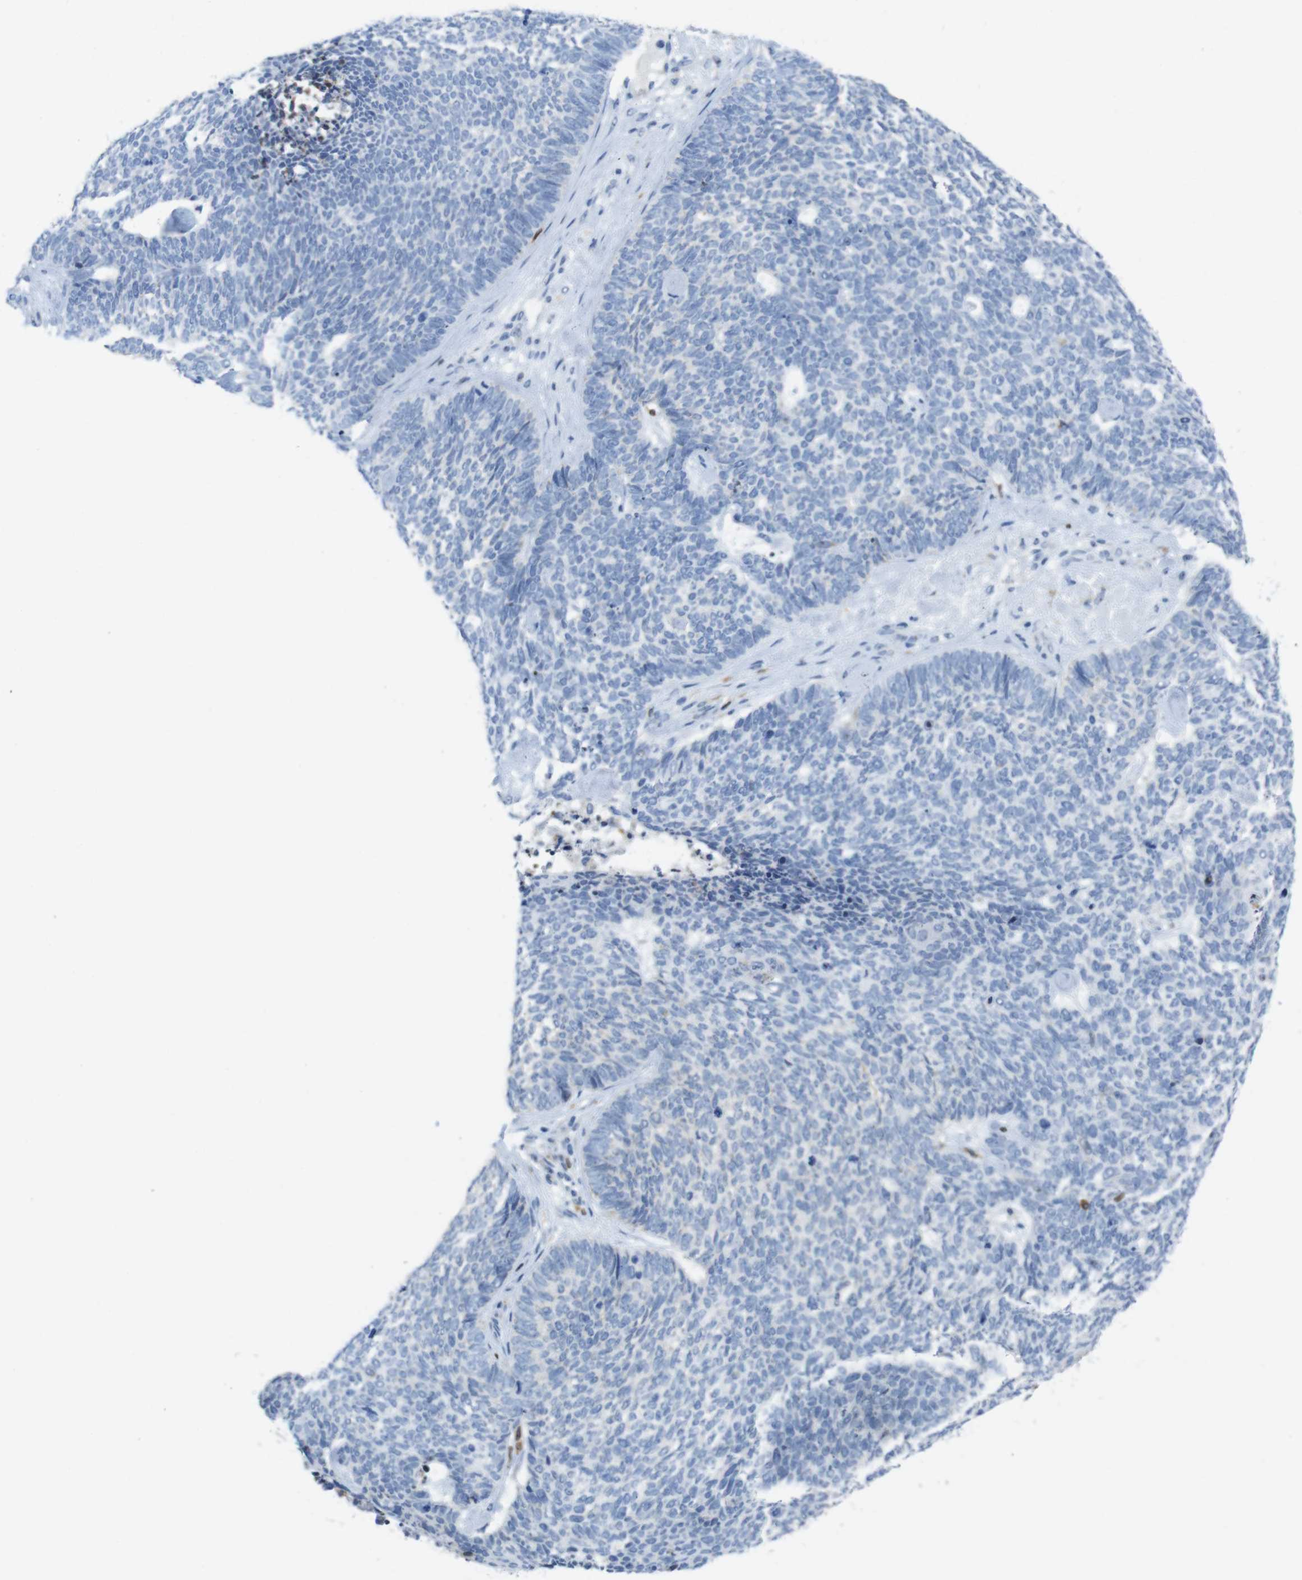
{"staining": {"intensity": "negative", "quantity": "none", "location": "none"}, "tissue": "skin cancer", "cell_type": "Tumor cells", "image_type": "cancer", "snomed": [{"axis": "morphology", "description": "Basal cell carcinoma"}, {"axis": "topography", "description": "Skin"}], "caption": "An immunohistochemistry image of basal cell carcinoma (skin) is shown. There is no staining in tumor cells of basal cell carcinoma (skin).", "gene": "TJP3", "patient": {"sex": "female", "age": 84}}